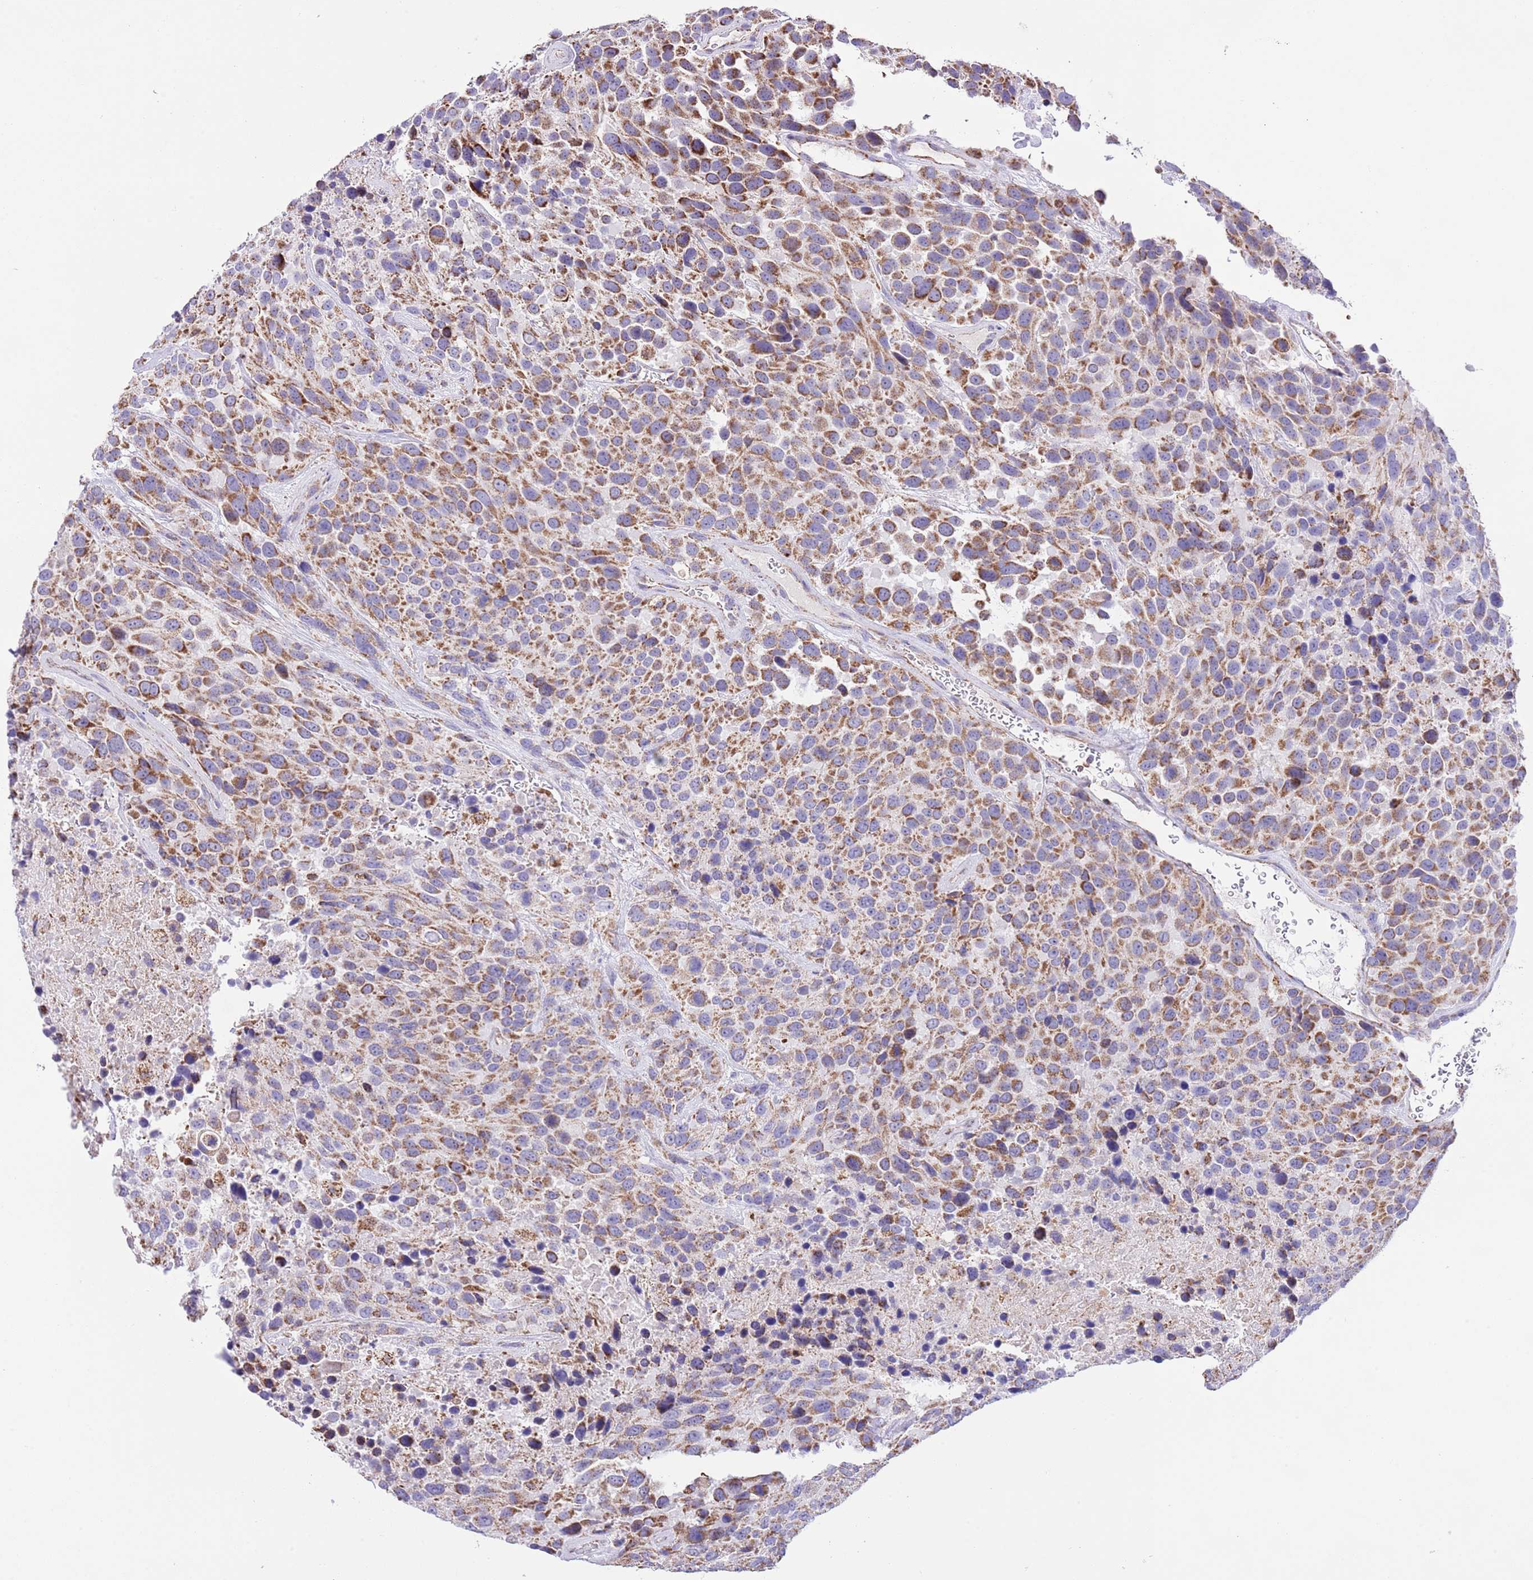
{"staining": {"intensity": "moderate", "quantity": ">75%", "location": "cytoplasmic/membranous"}, "tissue": "urothelial cancer", "cell_type": "Tumor cells", "image_type": "cancer", "snomed": [{"axis": "morphology", "description": "Urothelial carcinoma, High grade"}, {"axis": "topography", "description": "Urinary bladder"}], "caption": "The photomicrograph exhibits a brown stain indicating the presence of a protein in the cytoplasmic/membranous of tumor cells in urothelial carcinoma (high-grade).", "gene": "TEKTIP1", "patient": {"sex": "female", "age": 70}}